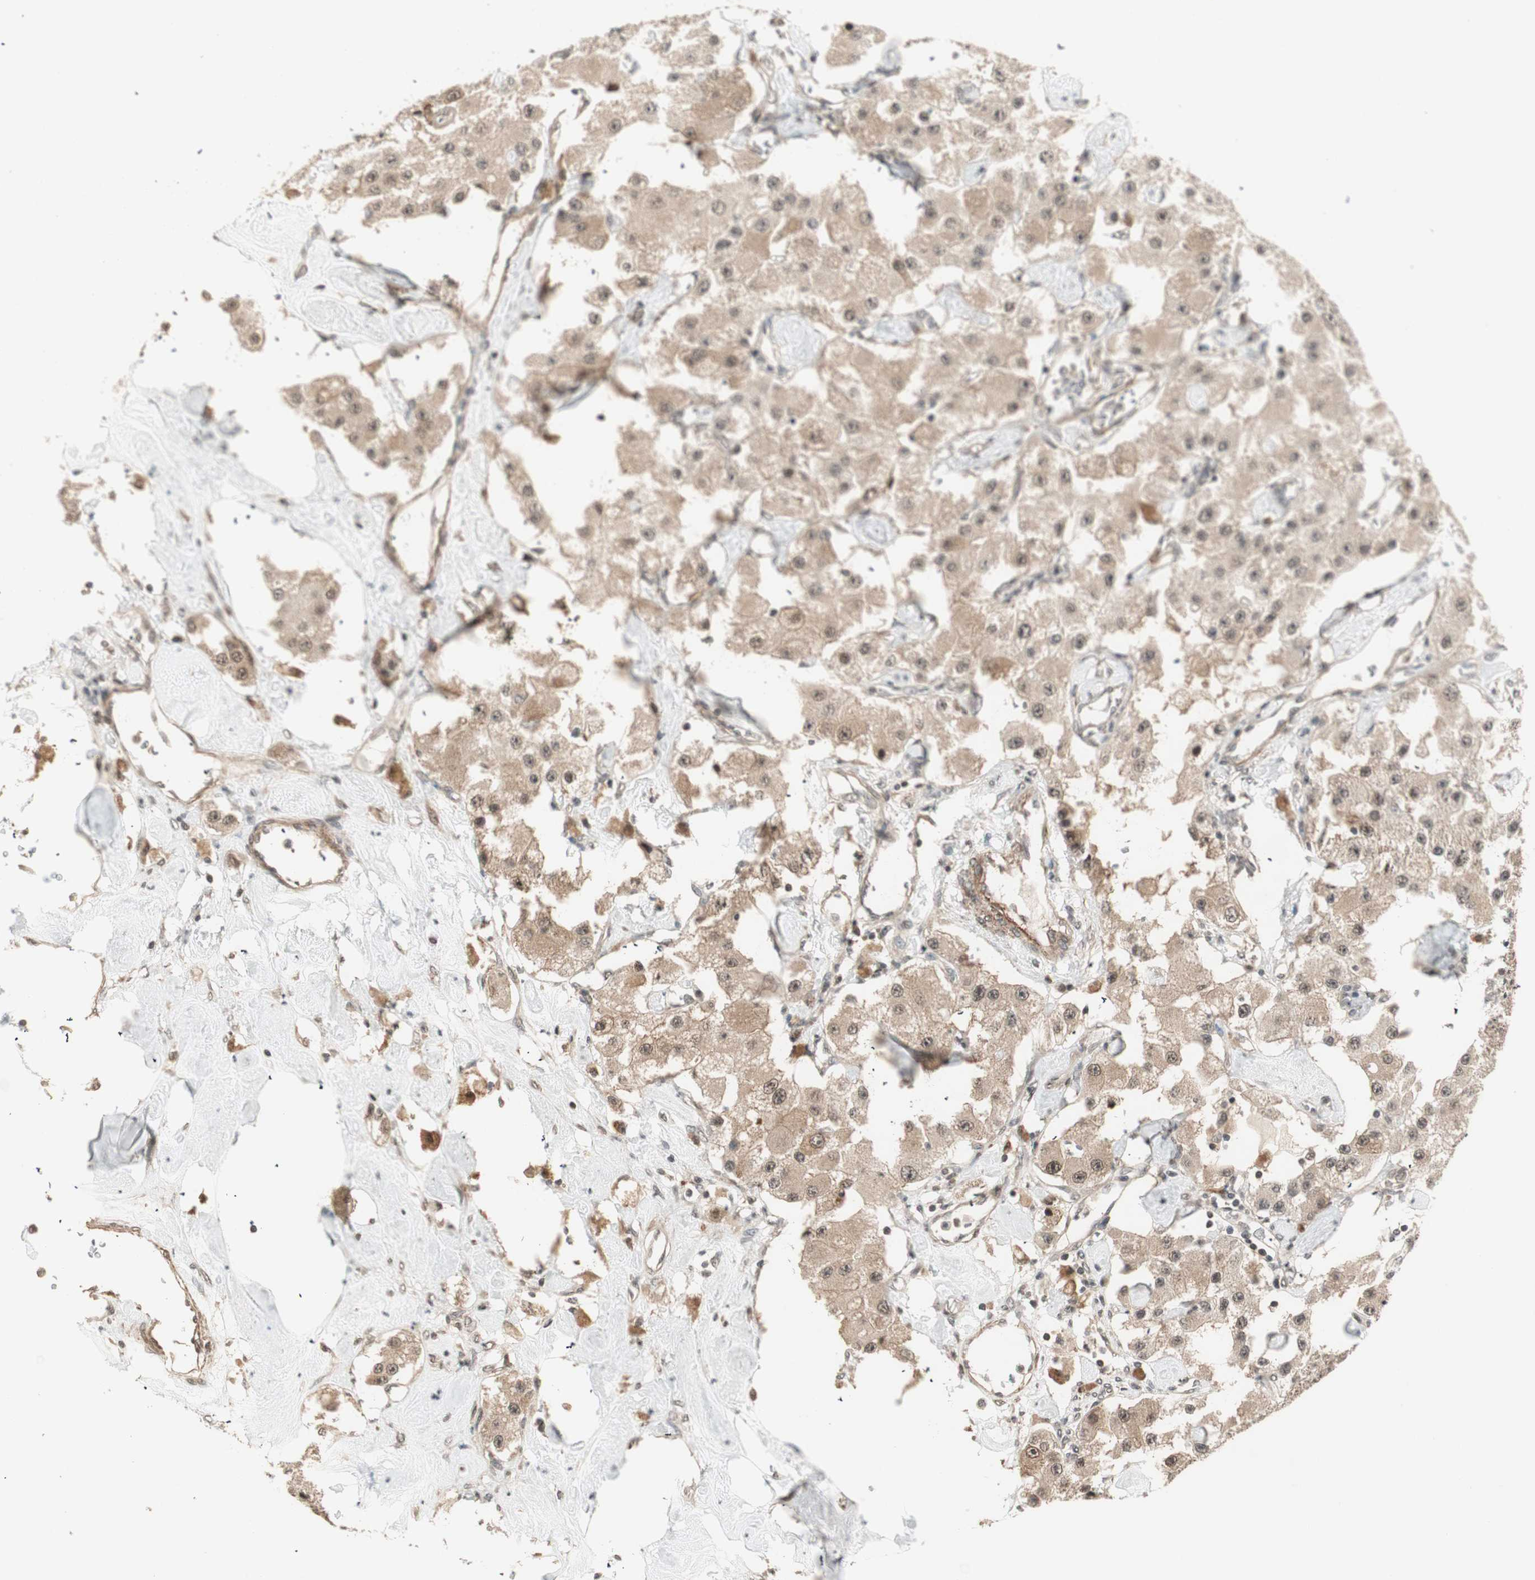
{"staining": {"intensity": "moderate", "quantity": ">75%", "location": "cytoplasmic/membranous,nuclear"}, "tissue": "carcinoid", "cell_type": "Tumor cells", "image_type": "cancer", "snomed": [{"axis": "morphology", "description": "Carcinoid, malignant, NOS"}, {"axis": "topography", "description": "Pancreas"}], "caption": "High-magnification brightfield microscopy of carcinoid (malignant) stained with DAB (3,3'-diaminobenzidine) (brown) and counterstained with hematoxylin (blue). tumor cells exhibit moderate cytoplasmic/membranous and nuclear staining is seen in about>75% of cells.", "gene": "ZSCAN31", "patient": {"sex": "male", "age": 41}}